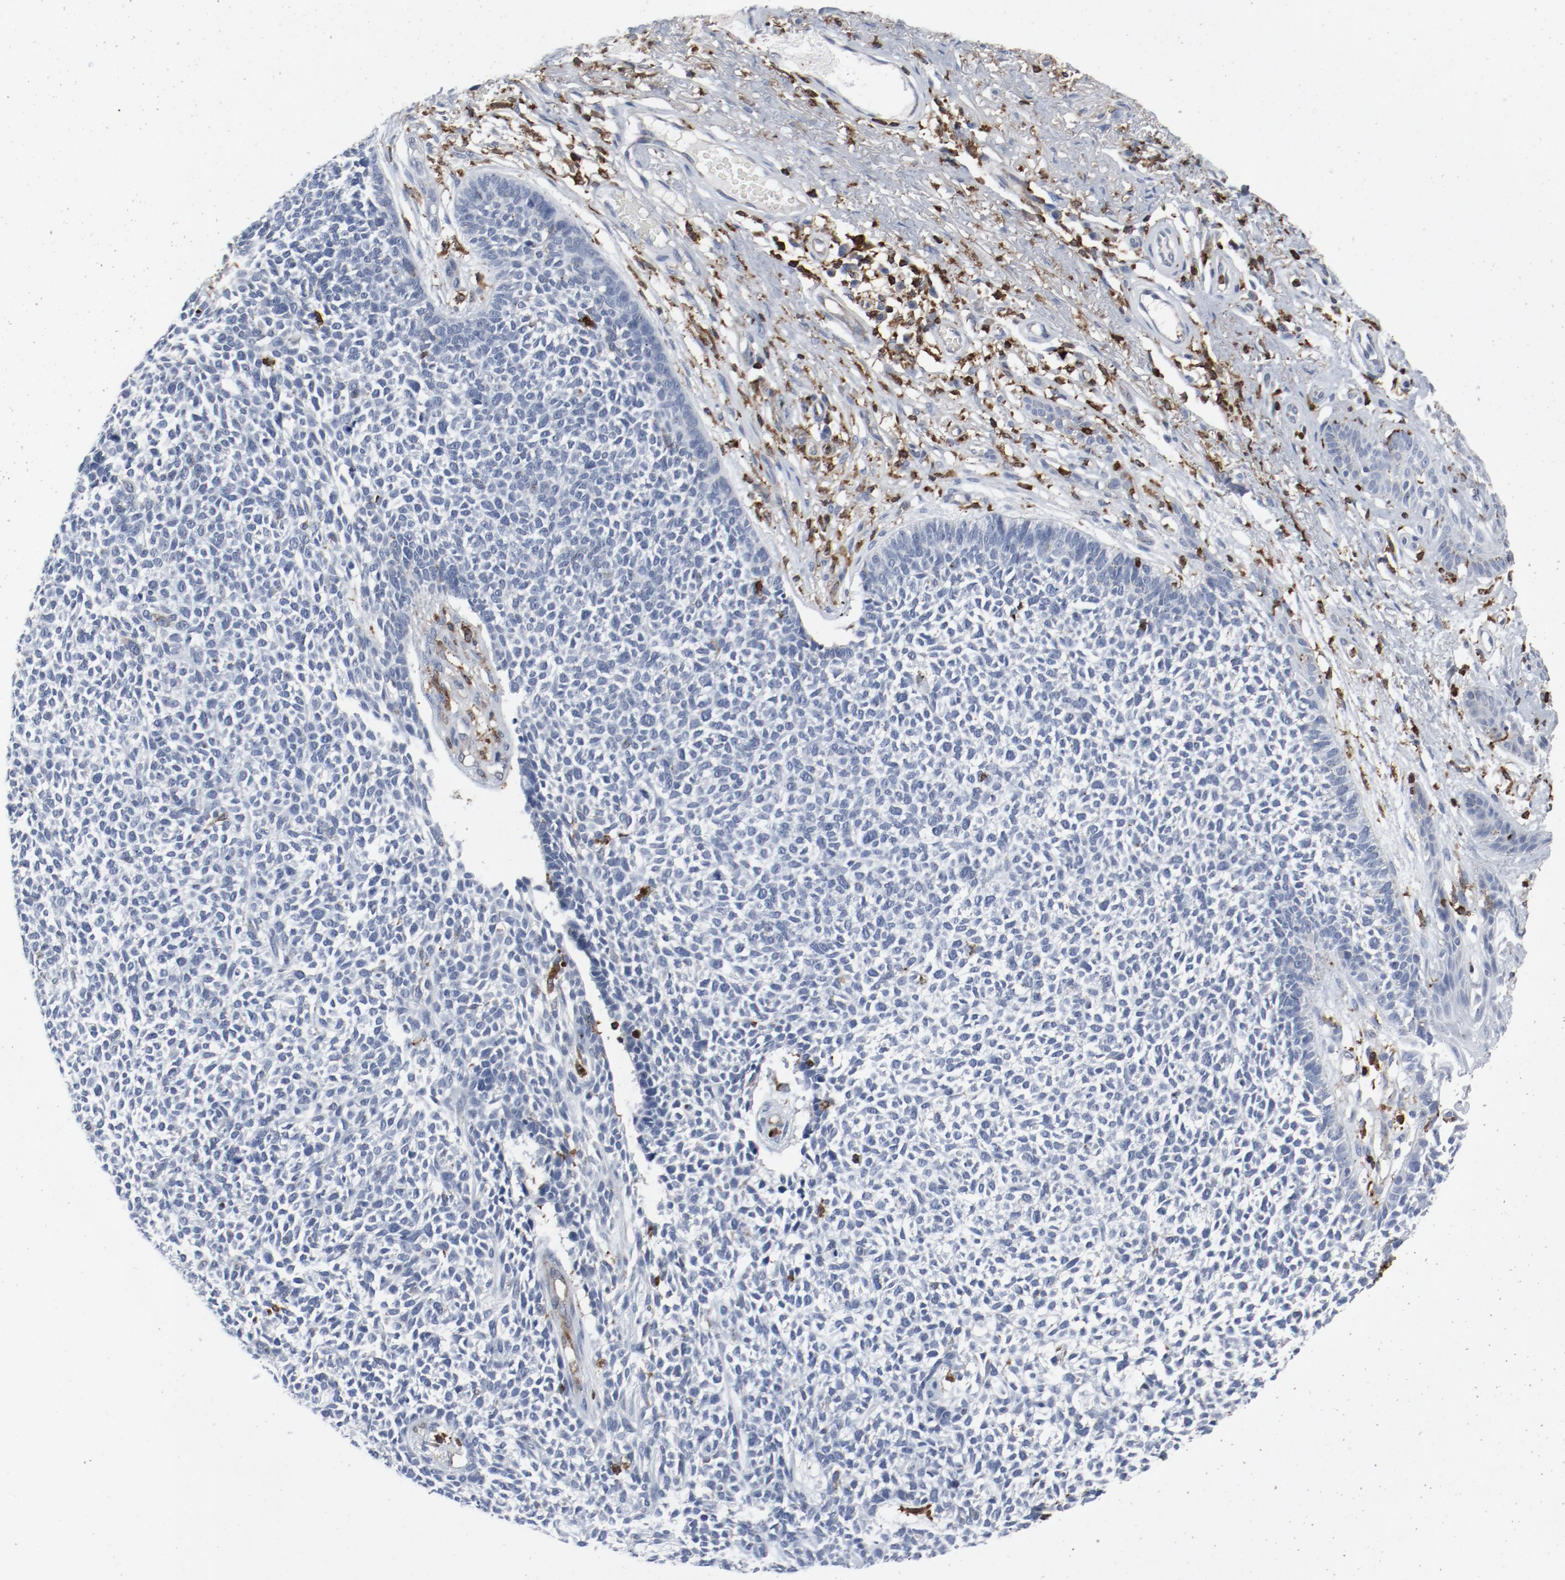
{"staining": {"intensity": "negative", "quantity": "none", "location": "none"}, "tissue": "skin cancer", "cell_type": "Tumor cells", "image_type": "cancer", "snomed": [{"axis": "morphology", "description": "Basal cell carcinoma"}, {"axis": "topography", "description": "Skin"}], "caption": "Tumor cells show no significant staining in skin cancer.", "gene": "LCP2", "patient": {"sex": "female", "age": 84}}